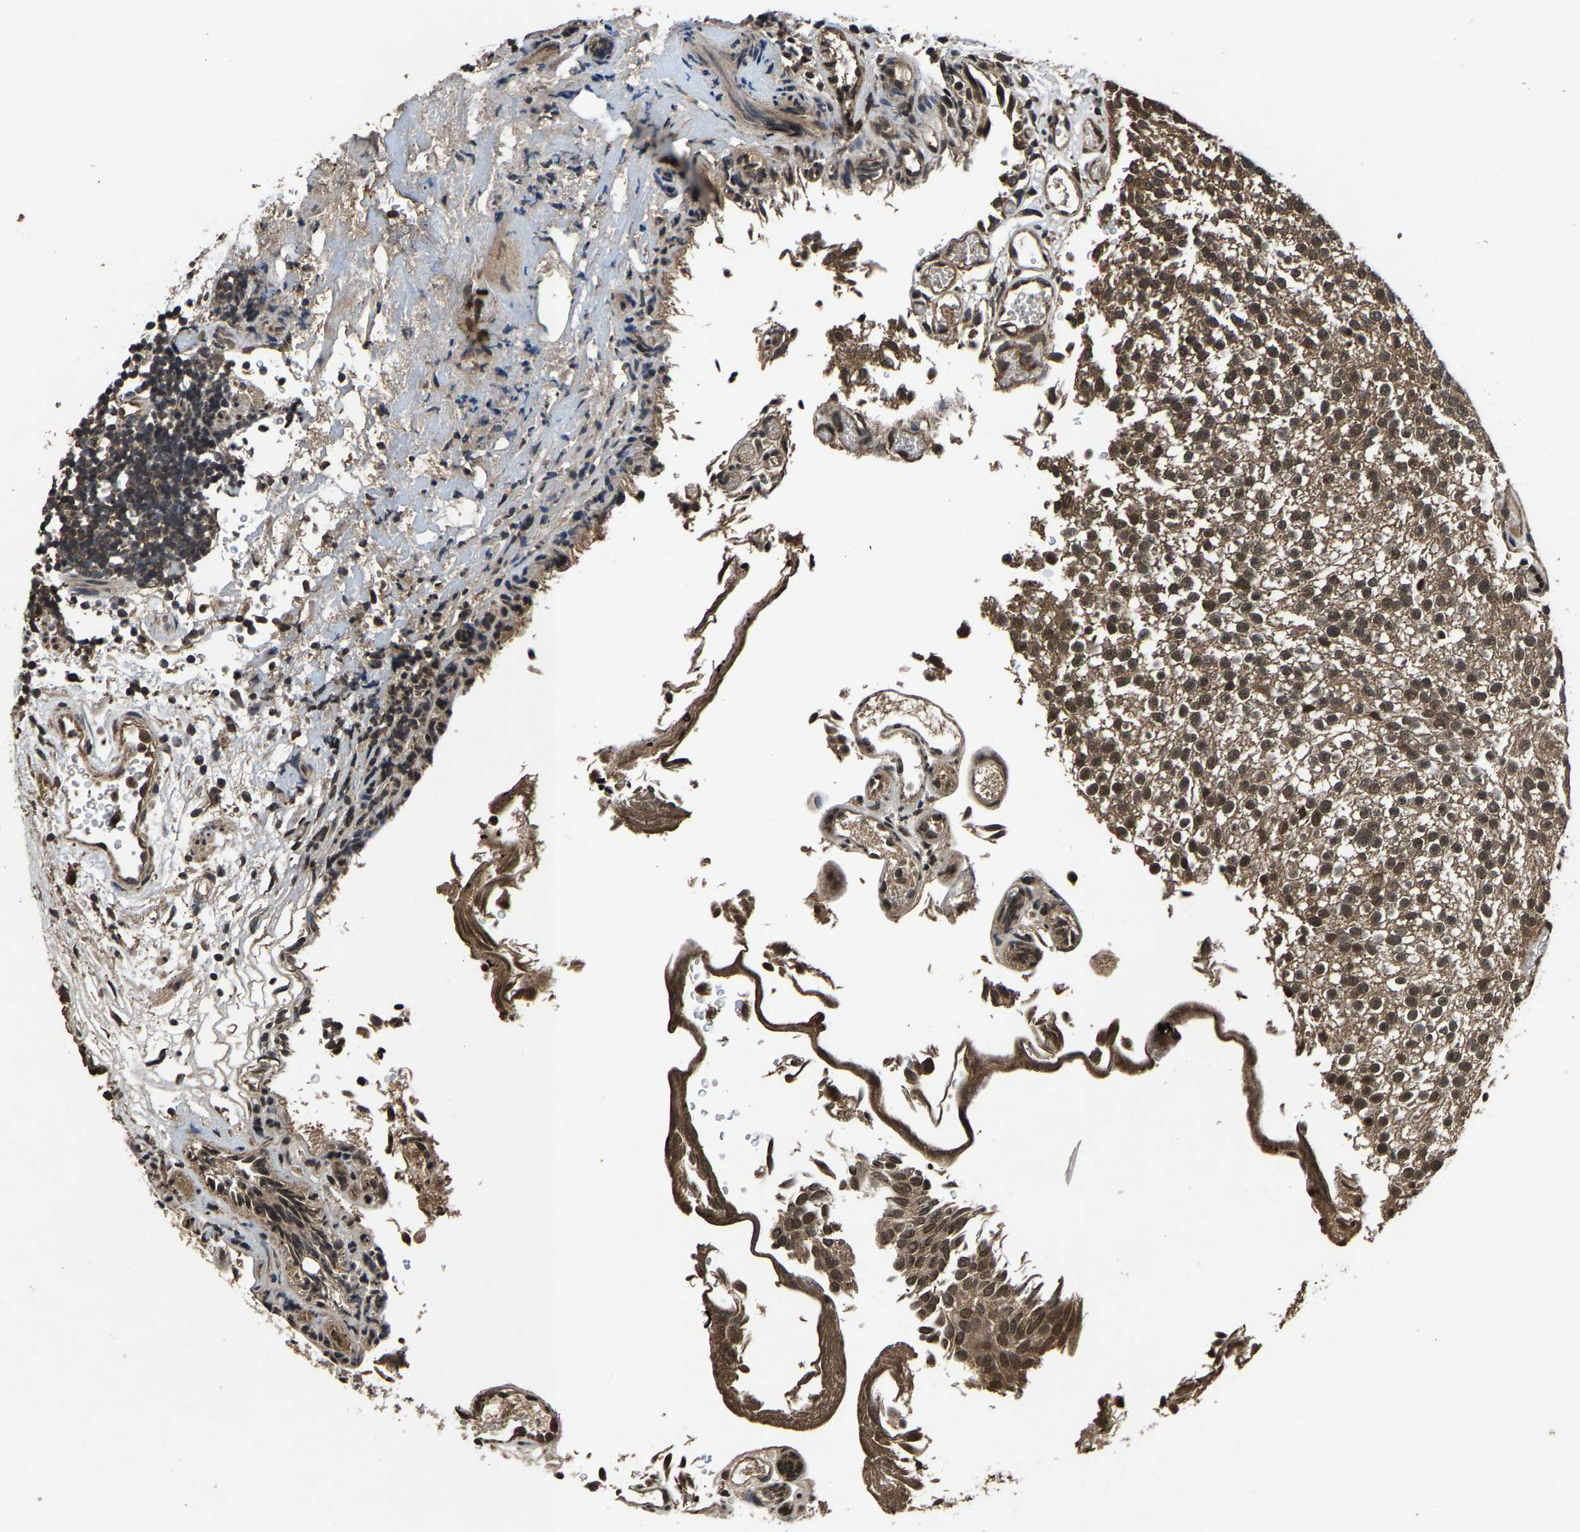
{"staining": {"intensity": "moderate", "quantity": ">75%", "location": "cytoplasmic/membranous,nuclear"}, "tissue": "urothelial cancer", "cell_type": "Tumor cells", "image_type": "cancer", "snomed": [{"axis": "morphology", "description": "Urothelial carcinoma, Low grade"}, {"axis": "topography", "description": "Urinary bladder"}], "caption": "Urothelial cancer stained with a brown dye exhibits moderate cytoplasmic/membranous and nuclear positive staining in approximately >75% of tumor cells.", "gene": "HUWE1", "patient": {"sex": "male", "age": 78}}